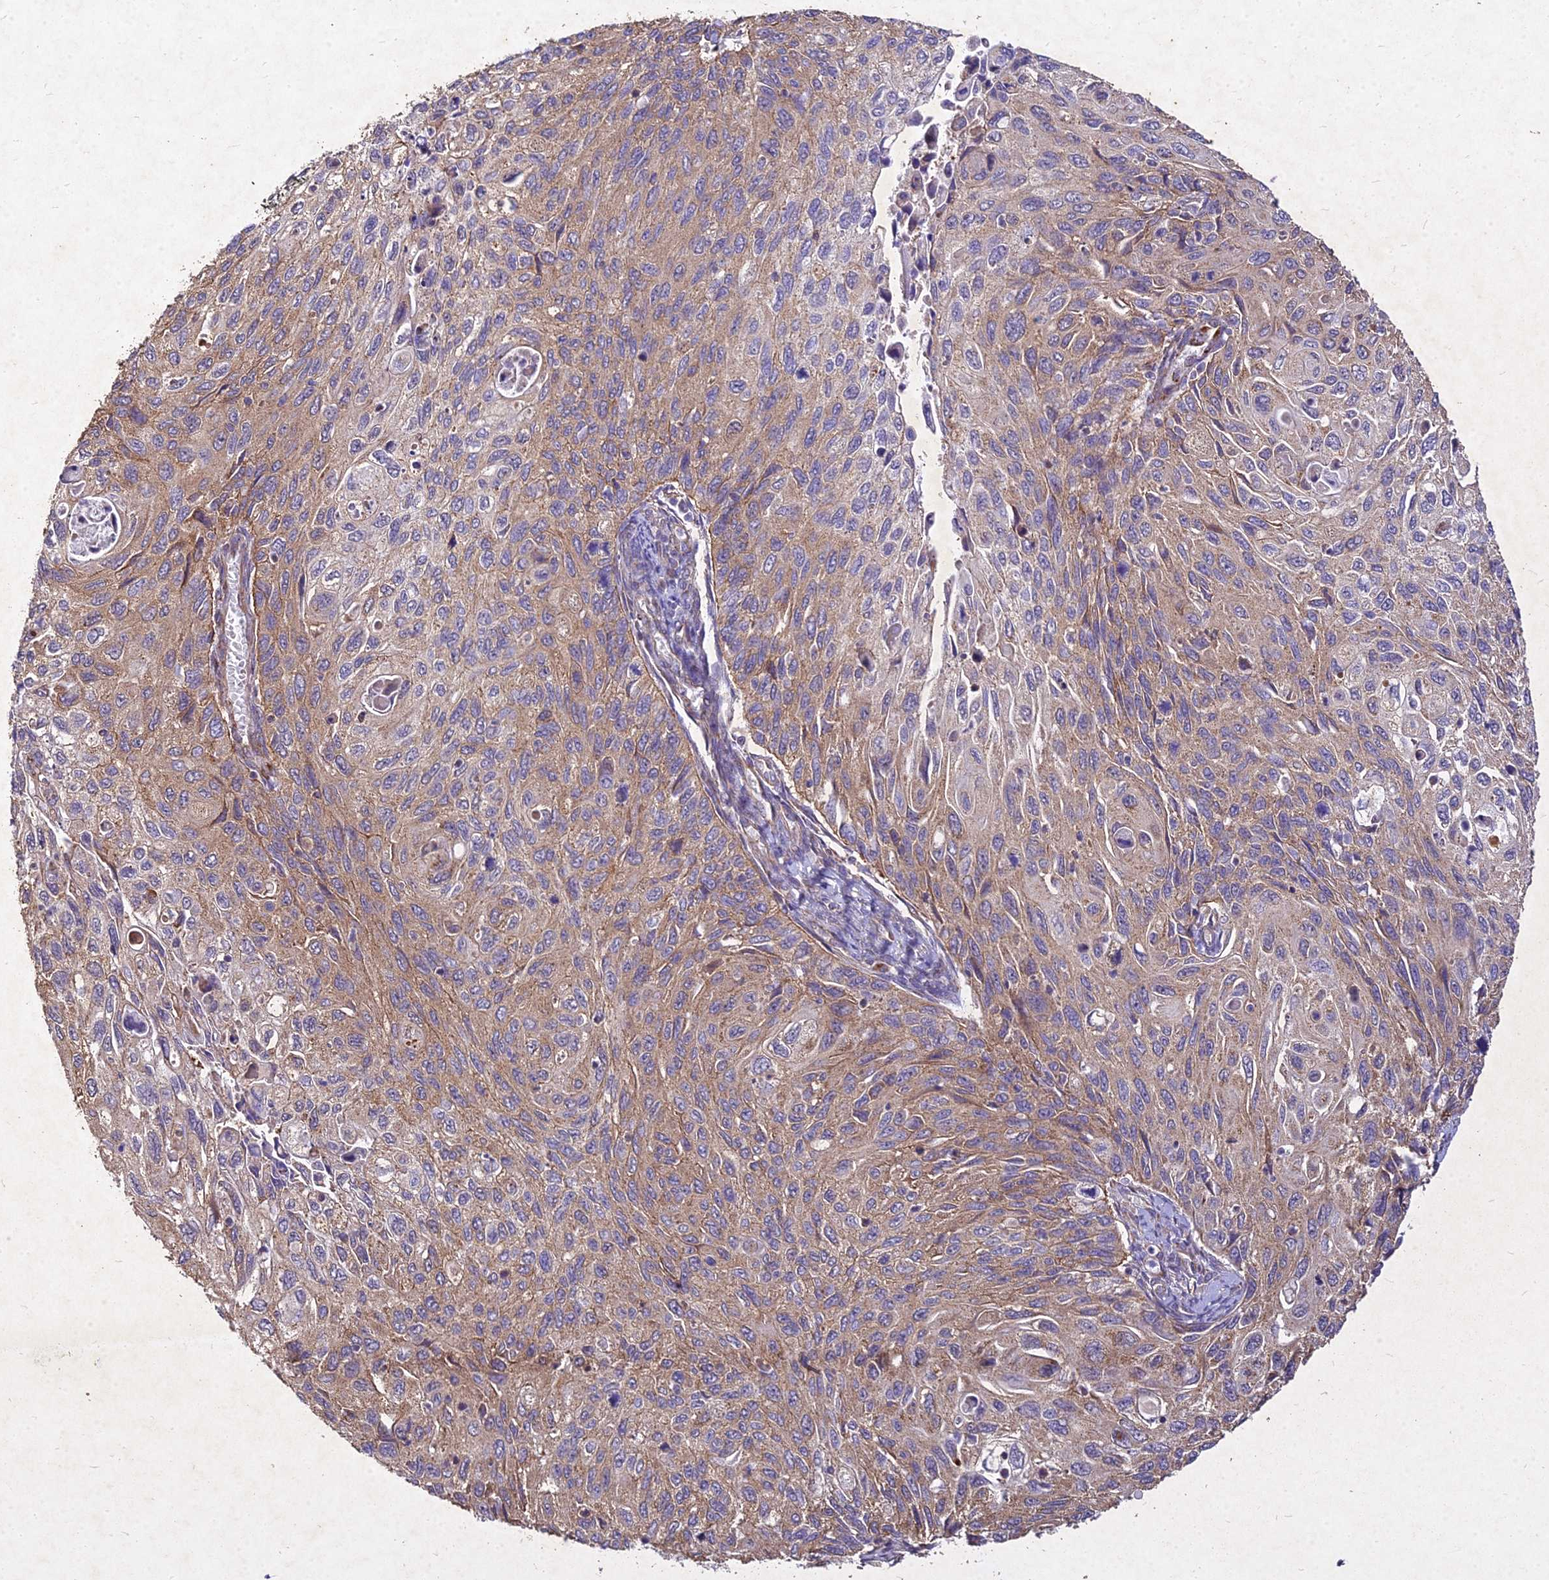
{"staining": {"intensity": "moderate", "quantity": "25%-75%", "location": "cytoplasmic/membranous"}, "tissue": "cervical cancer", "cell_type": "Tumor cells", "image_type": "cancer", "snomed": [{"axis": "morphology", "description": "Squamous cell carcinoma, NOS"}, {"axis": "topography", "description": "Cervix"}], "caption": "About 25%-75% of tumor cells in cervical cancer (squamous cell carcinoma) show moderate cytoplasmic/membranous protein staining as visualized by brown immunohistochemical staining.", "gene": "SKA1", "patient": {"sex": "female", "age": 70}}